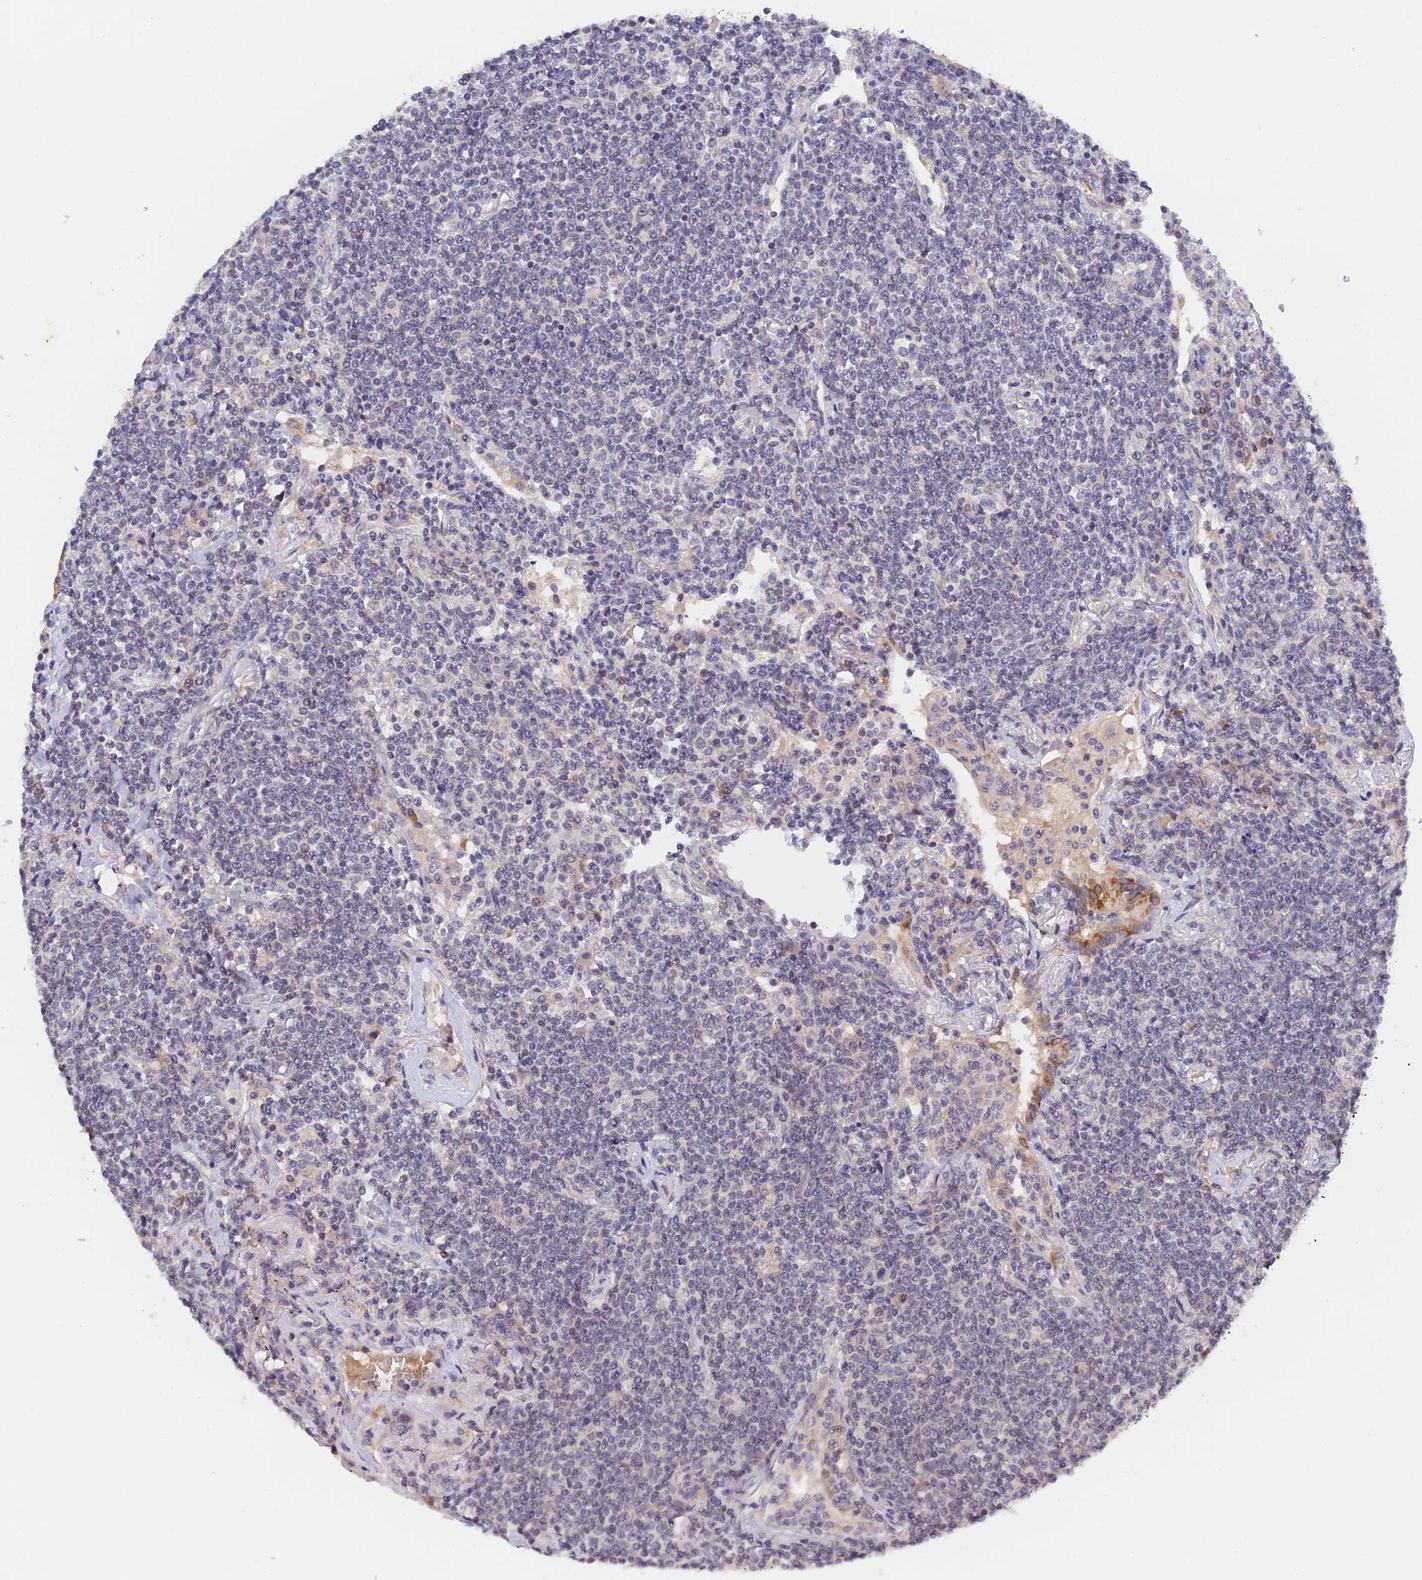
{"staining": {"intensity": "negative", "quantity": "none", "location": "none"}, "tissue": "lymphoma", "cell_type": "Tumor cells", "image_type": "cancer", "snomed": [{"axis": "morphology", "description": "Malignant lymphoma, non-Hodgkin's type, Low grade"}, {"axis": "topography", "description": "Lung"}], "caption": "Tumor cells show no significant expression in malignant lymphoma, non-Hodgkin's type (low-grade). (Brightfield microscopy of DAB immunohistochemistry (IHC) at high magnification).", "gene": "CWH43", "patient": {"sex": "female", "age": 71}}